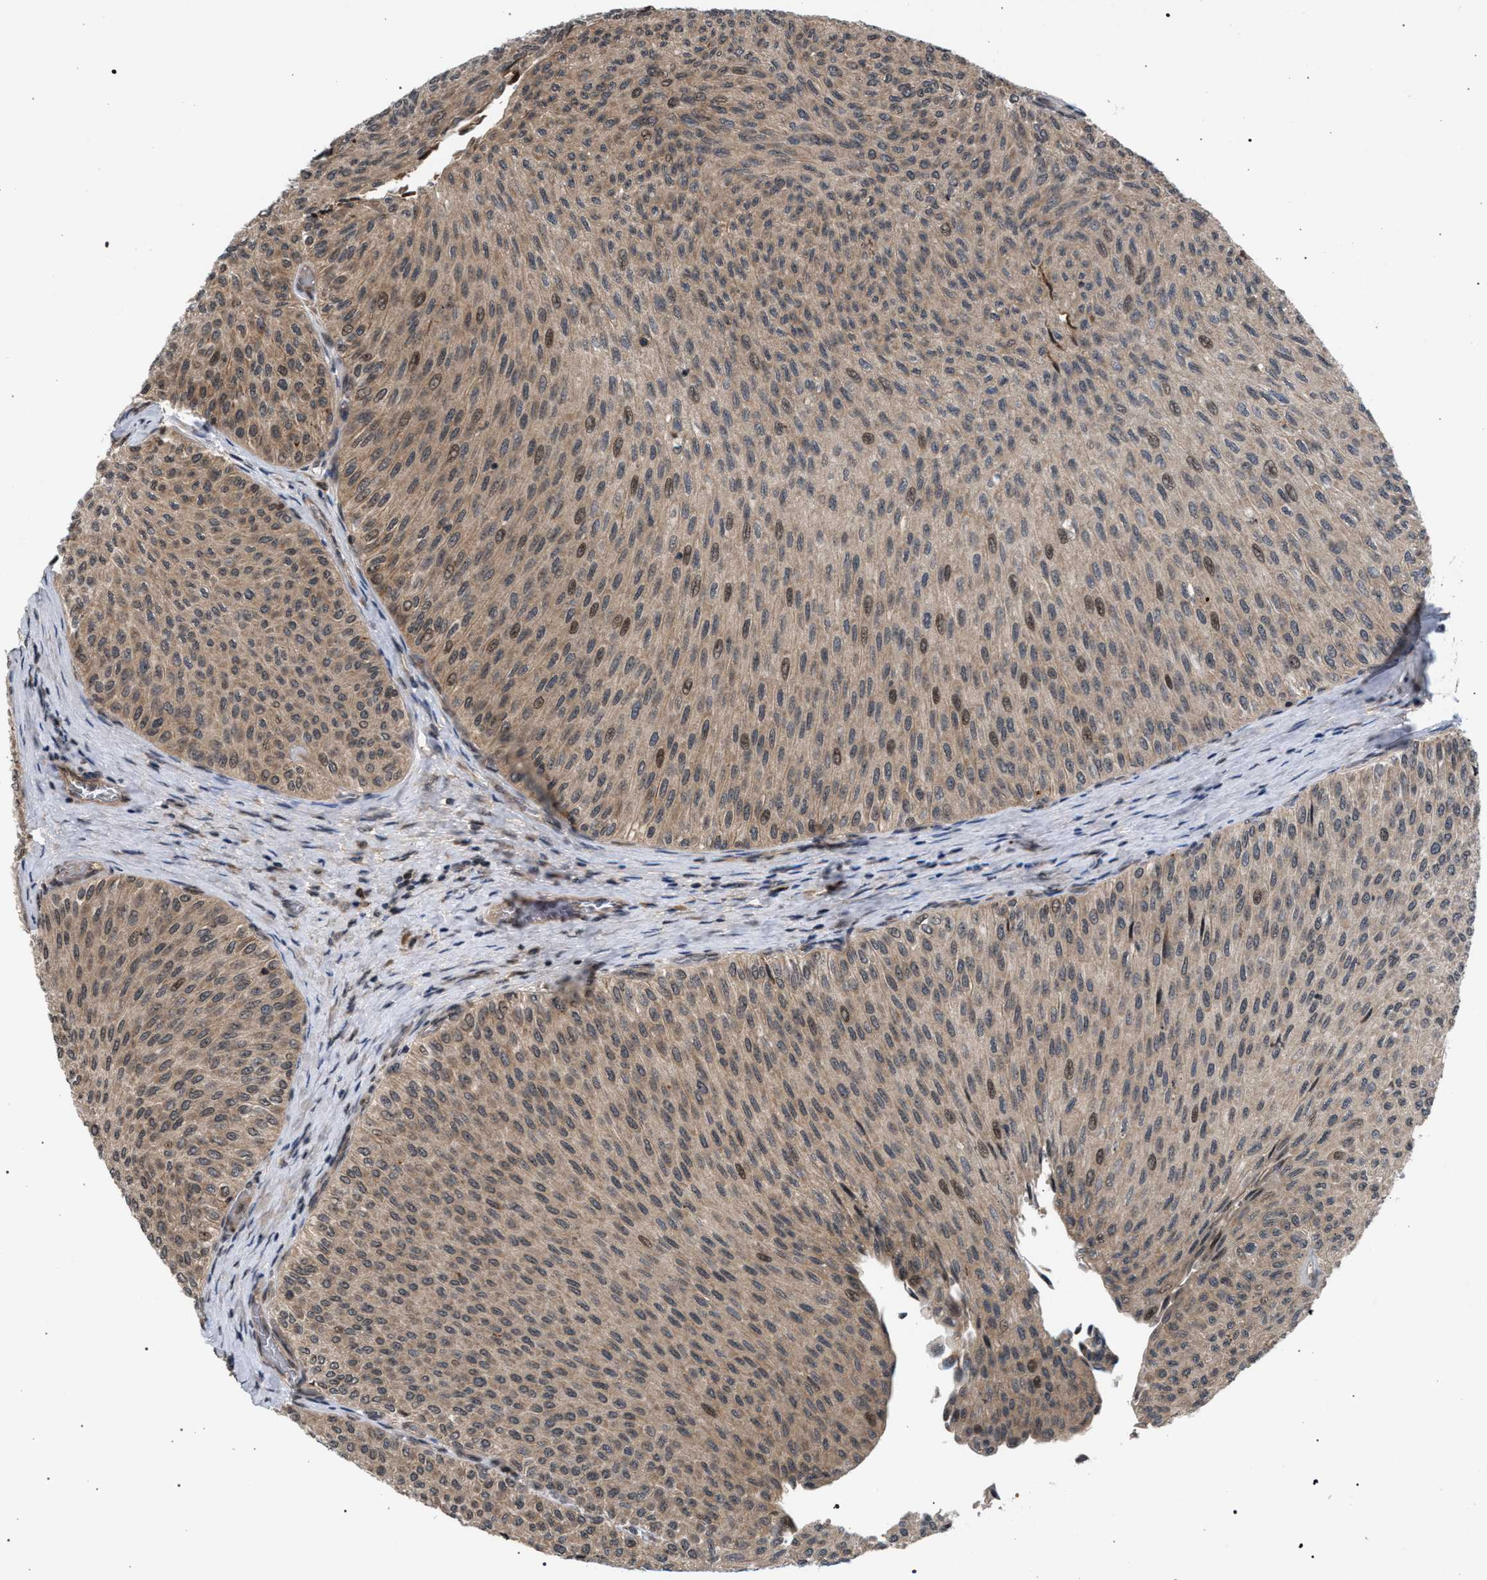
{"staining": {"intensity": "weak", "quantity": ">75%", "location": "cytoplasmic/membranous,nuclear"}, "tissue": "urothelial cancer", "cell_type": "Tumor cells", "image_type": "cancer", "snomed": [{"axis": "morphology", "description": "Urothelial carcinoma, Low grade"}, {"axis": "topography", "description": "Urinary bladder"}], "caption": "A brown stain labels weak cytoplasmic/membranous and nuclear staining of a protein in human urothelial cancer tumor cells.", "gene": "IRAK4", "patient": {"sex": "male", "age": 78}}